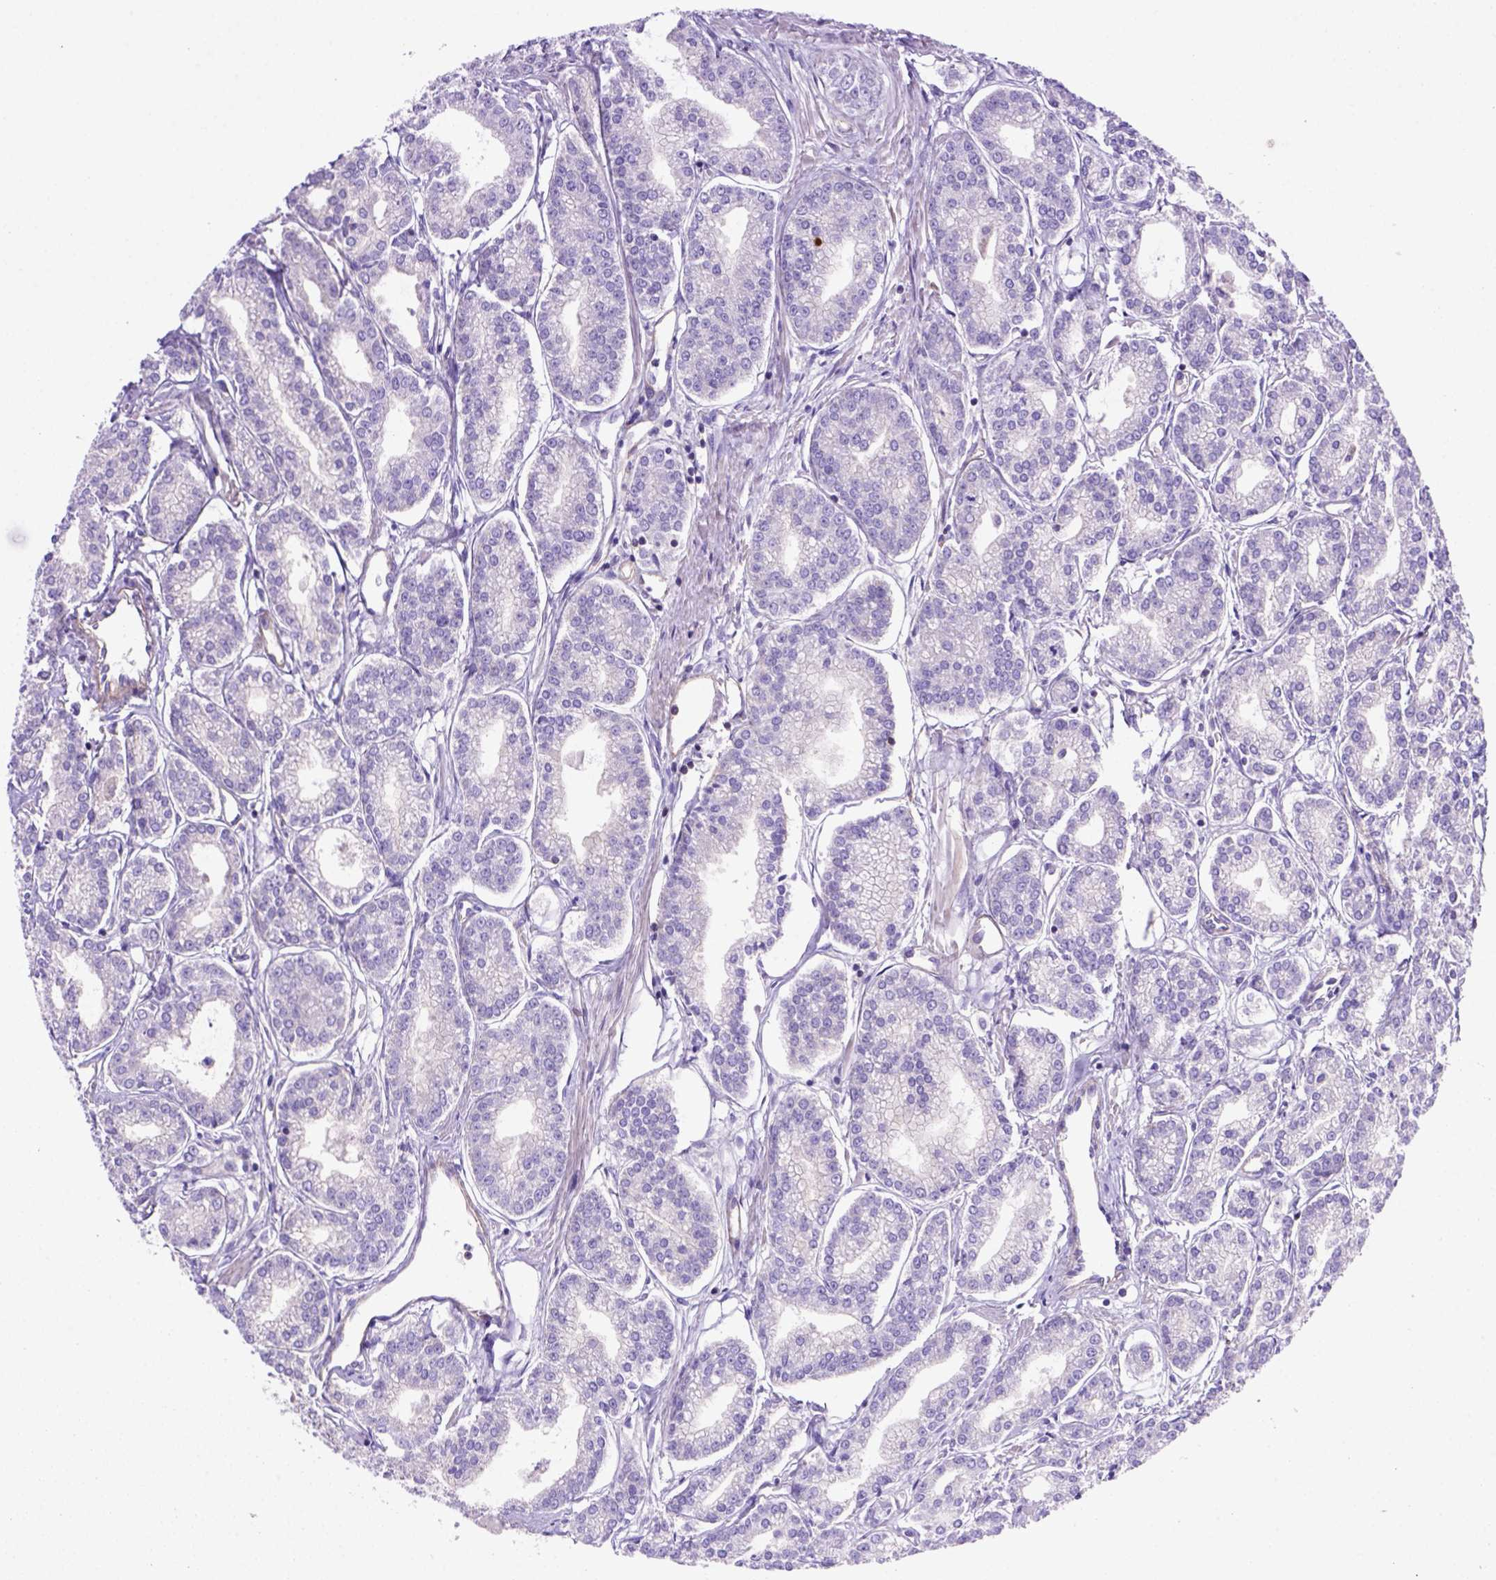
{"staining": {"intensity": "negative", "quantity": "none", "location": "none"}, "tissue": "prostate cancer", "cell_type": "Tumor cells", "image_type": "cancer", "snomed": [{"axis": "morphology", "description": "Adenocarcinoma, NOS"}, {"axis": "topography", "description": "Prostate"}], "caption": "Immunohistochemistry (IHC) of human adenocarcinoma (prostate) displays no positivity in tumor cells. Brightfield microscopy of IHC stained with DAB (brown) and hematoxylin (blue), captured at high magnification.", "gene": "PEX12", "patient": {"sex": "male", "age": 71}}